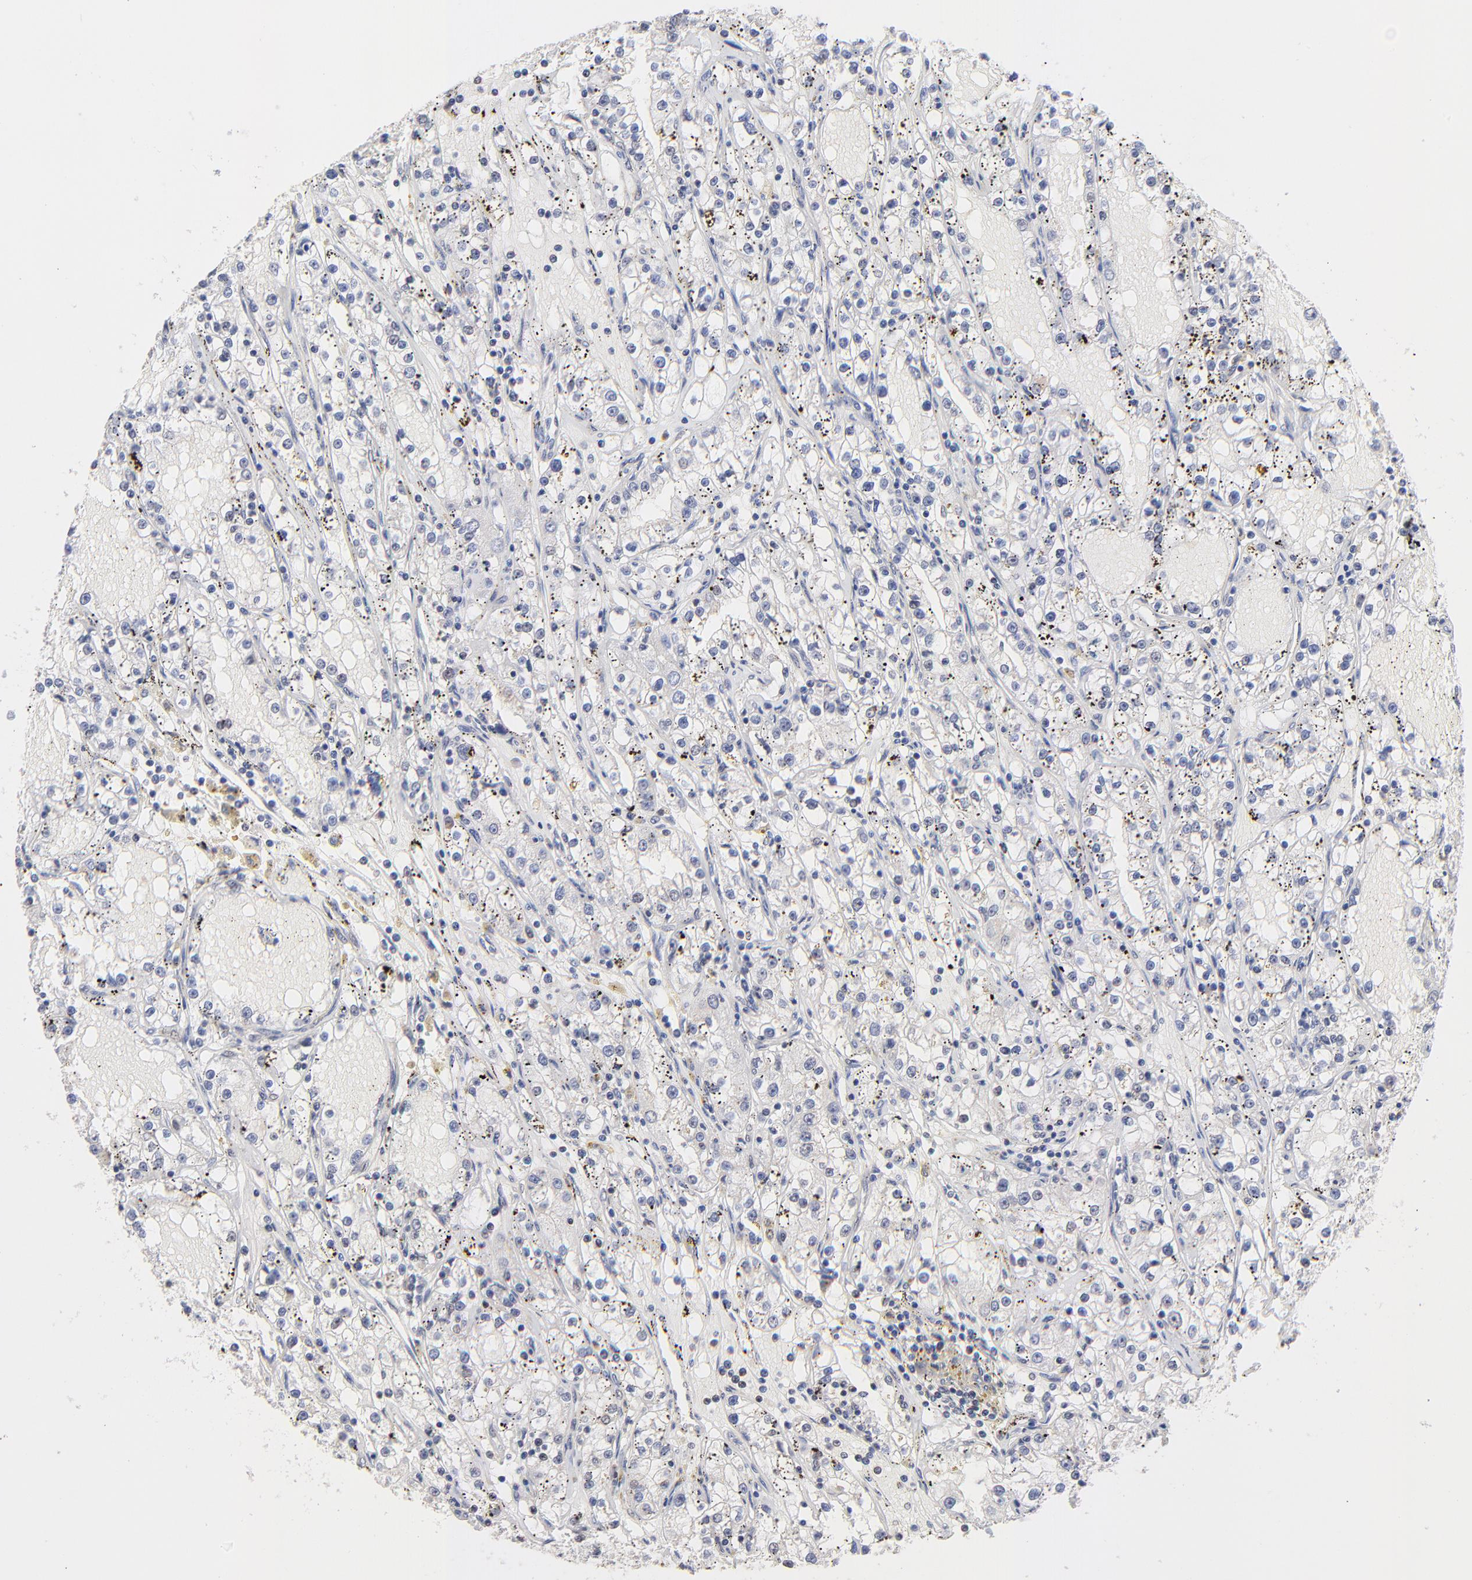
{"staining": {"intensity": "negative", "quantity": "none", "location": "none"}, "tissue": "renal cancer", "cell_type": "Tumor cells", "image_type": "cancer", "snomed": [{"axis": "morphology", "description": "Adenocarcinoma, NOS"}, {"axis": "topography", "description": "Kidney"}], "caption": "Tumor cells are negative for protein expression in human adenocarcinoma (renal). (Brightfield microscopy of DAB immunohistochemistry at high magnification).", "gene": "DSN1", "patient": {"sex": "male", "age": 56}}